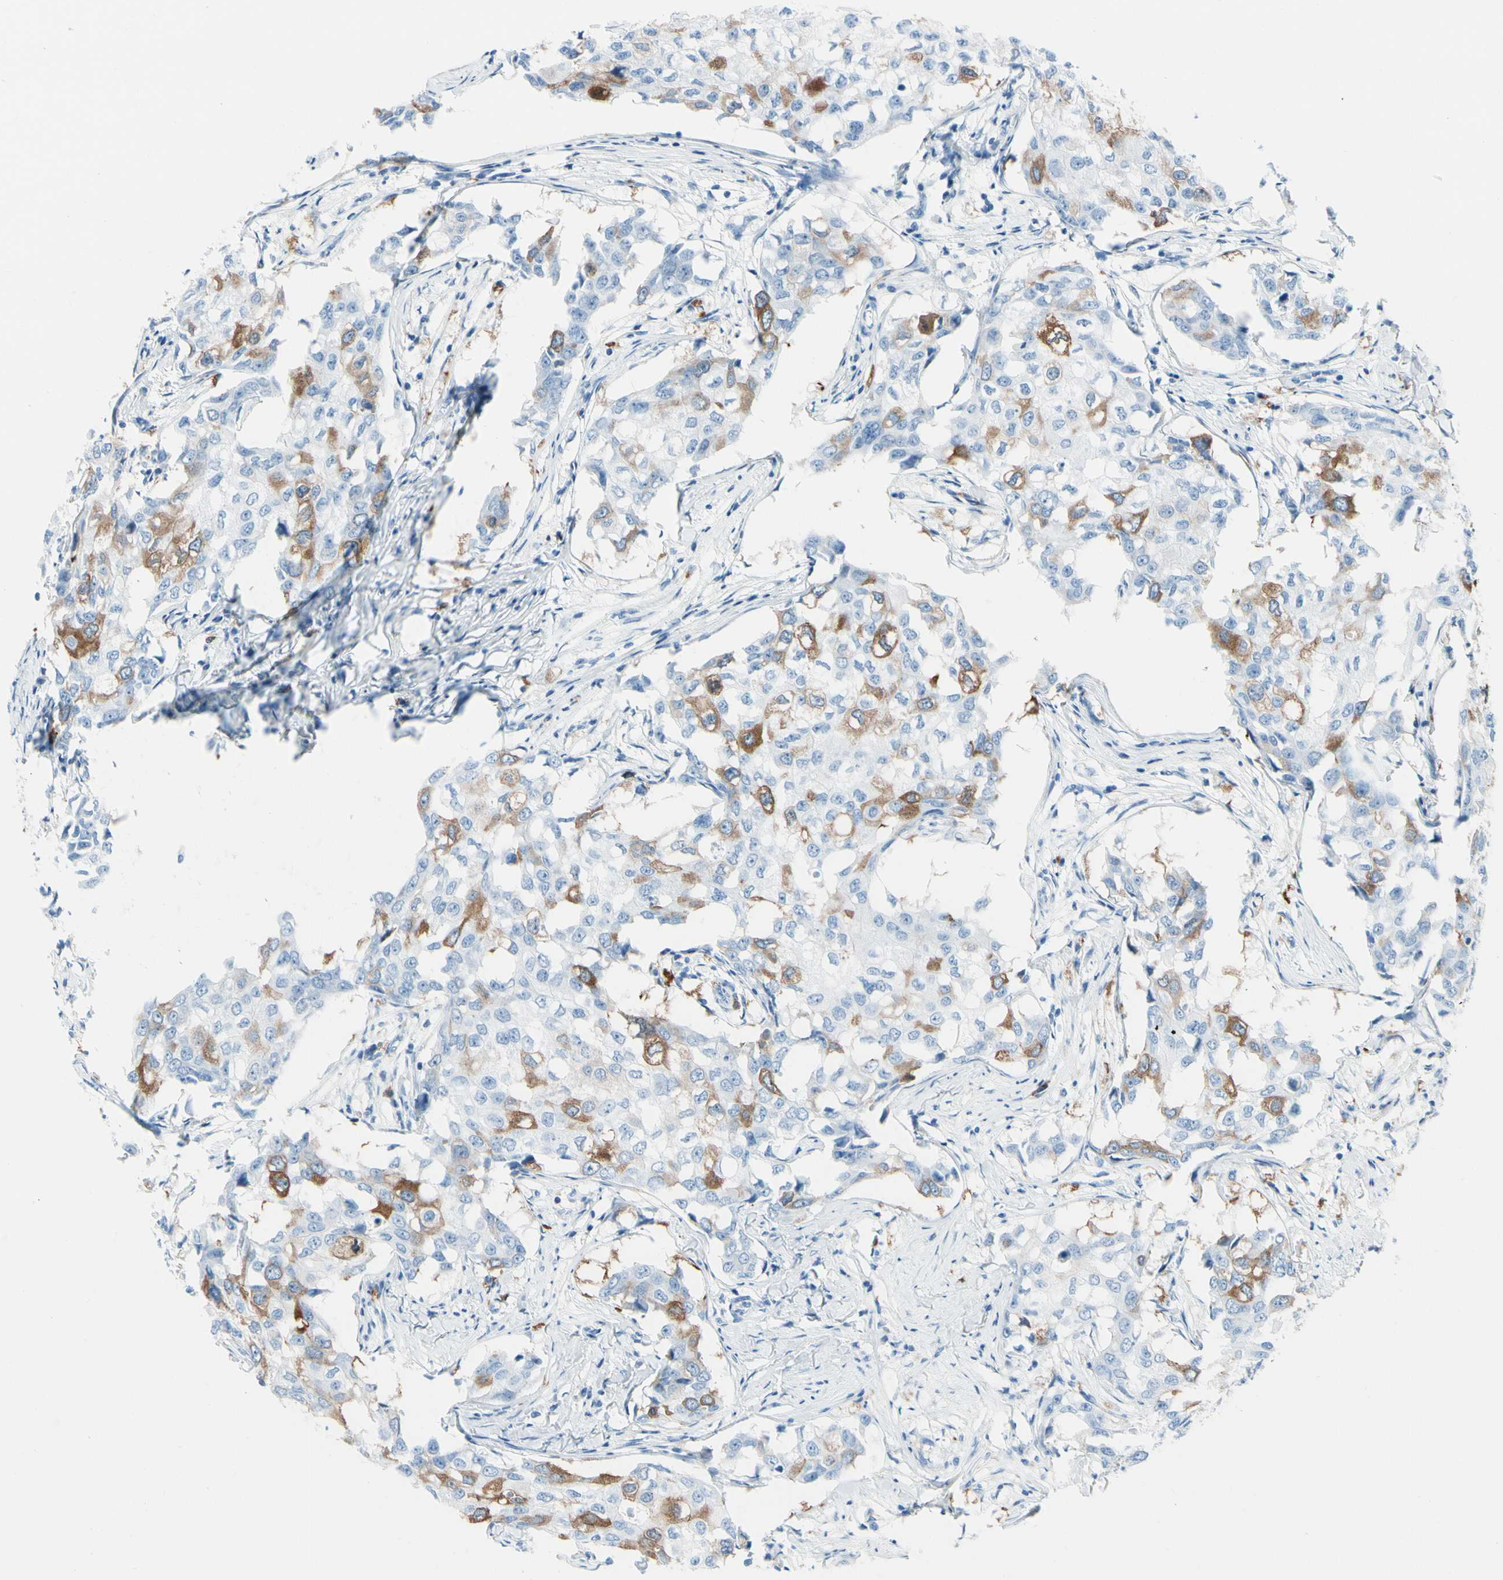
{"staining": {"intensity": "moderate", "quantity": "25%-75%", "location": "cytoplasmic/membranous"}, "tissue": "breast cancer", "cell_type": "Tumor cells", "image_type": "cancer", "snomed": [{"axis": "morphology", "description": "Duct carcinoma"}, {"axis": "topography", "description": "Breast"}], "caption": "Breast cancer (intraductal carcinoma) was stained to show a protein in brown. There is medium levels of moderate cytoplasmic/membranous staining in about 25%-75% of tumor cells.", "gene": "TACC3", "patient": {"sex": "female", "age": 27}}